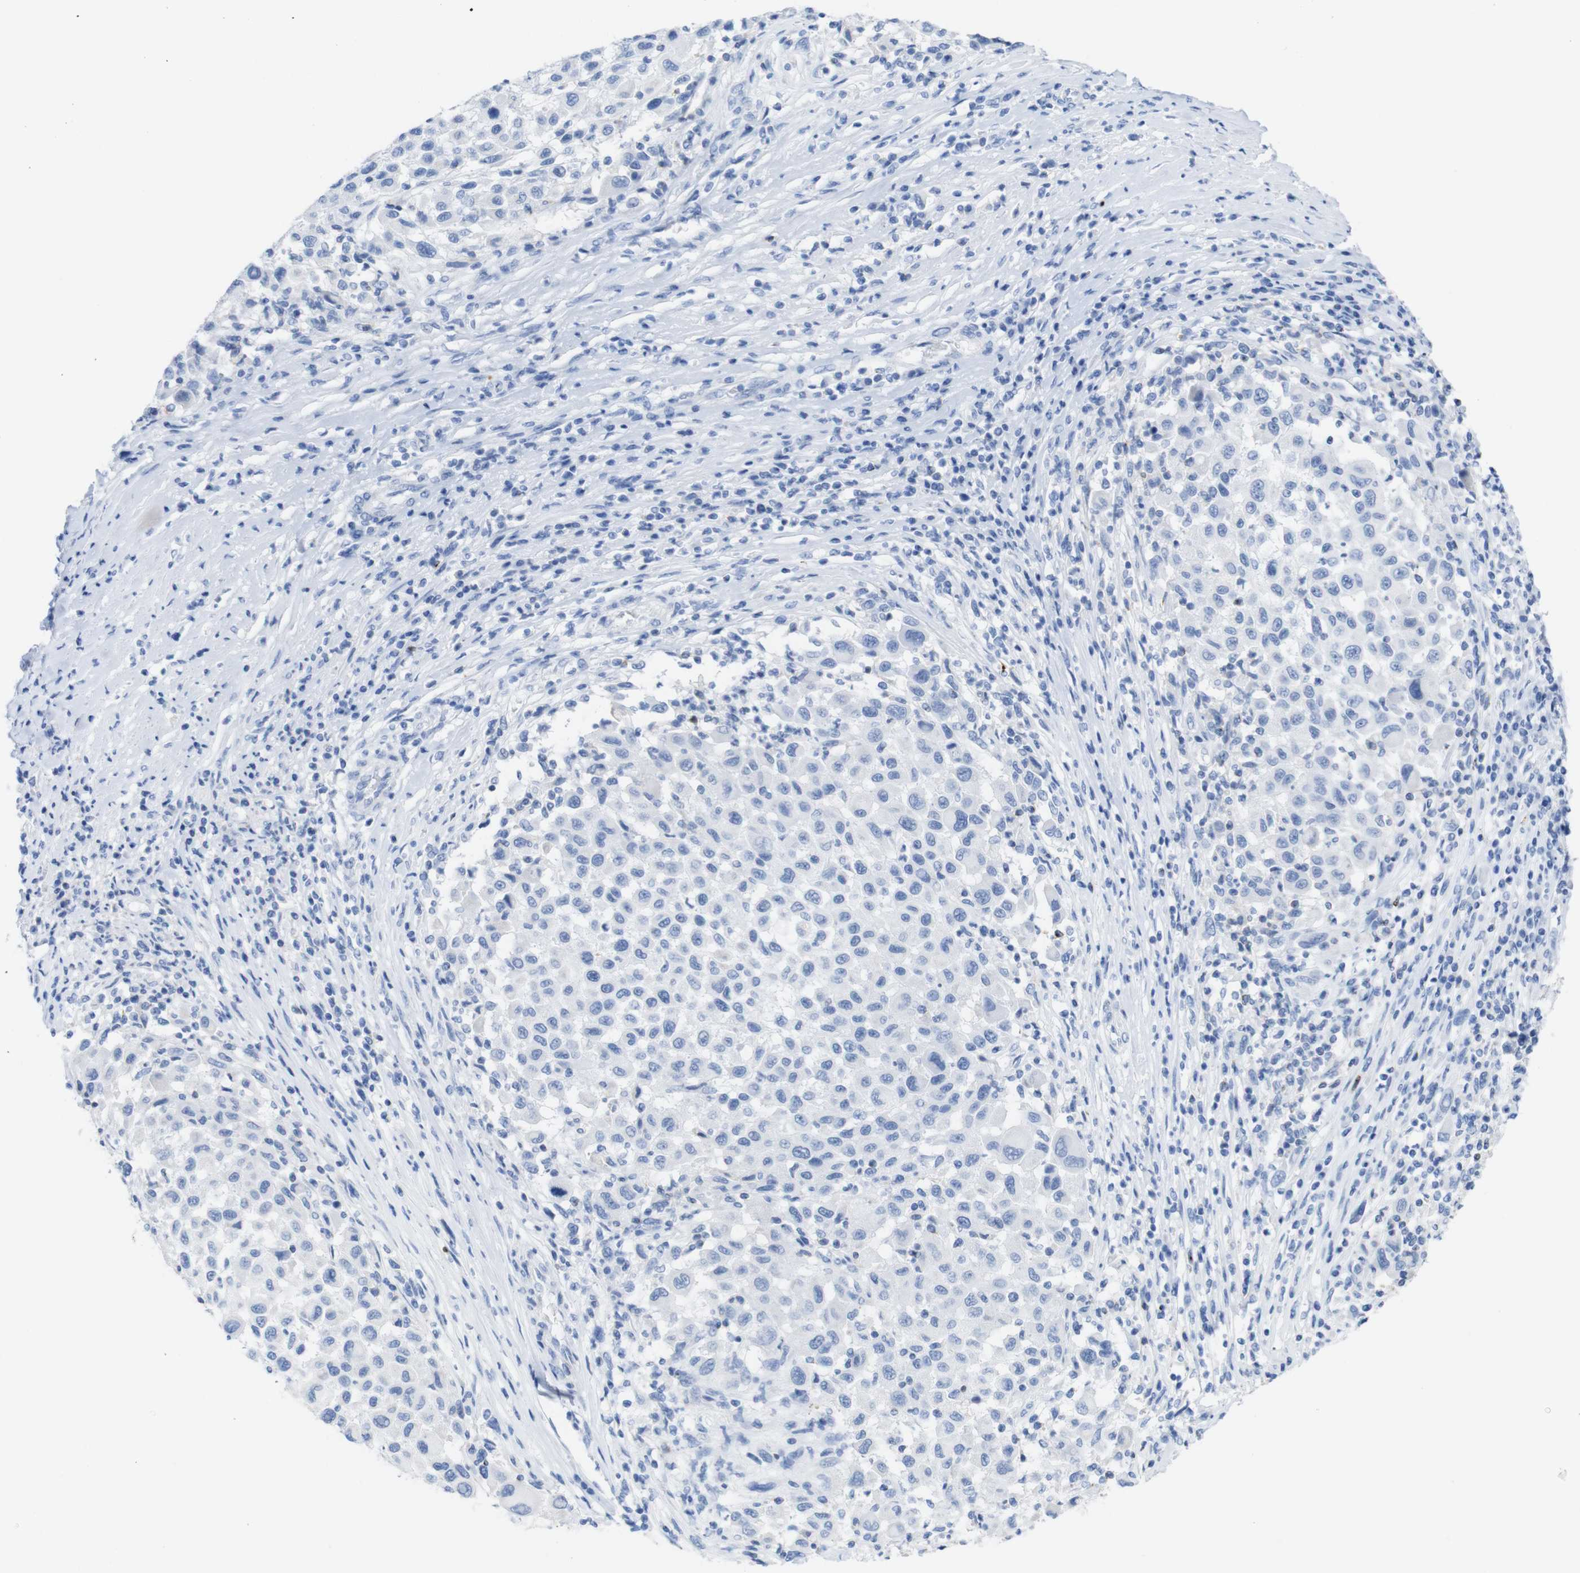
{"staining": {"intensity": "negative", "quantity": "none", "location": "none"}, "tissue": "melanoma", "cell_type": "Tumor cells", "image_type": "cancer", "snomed": [{"axis": "morphology", "description": "Malignant melanoma, Metastatic site"}, {"axis": "topography", "description": "Lymph node"}], "caption": "Immunohistochemistry of human malignant melanoma (metastatic site) shows no expression in tumor cells.", "gene": "LAG3", "patient": {"sex": "male", "age": 61}}